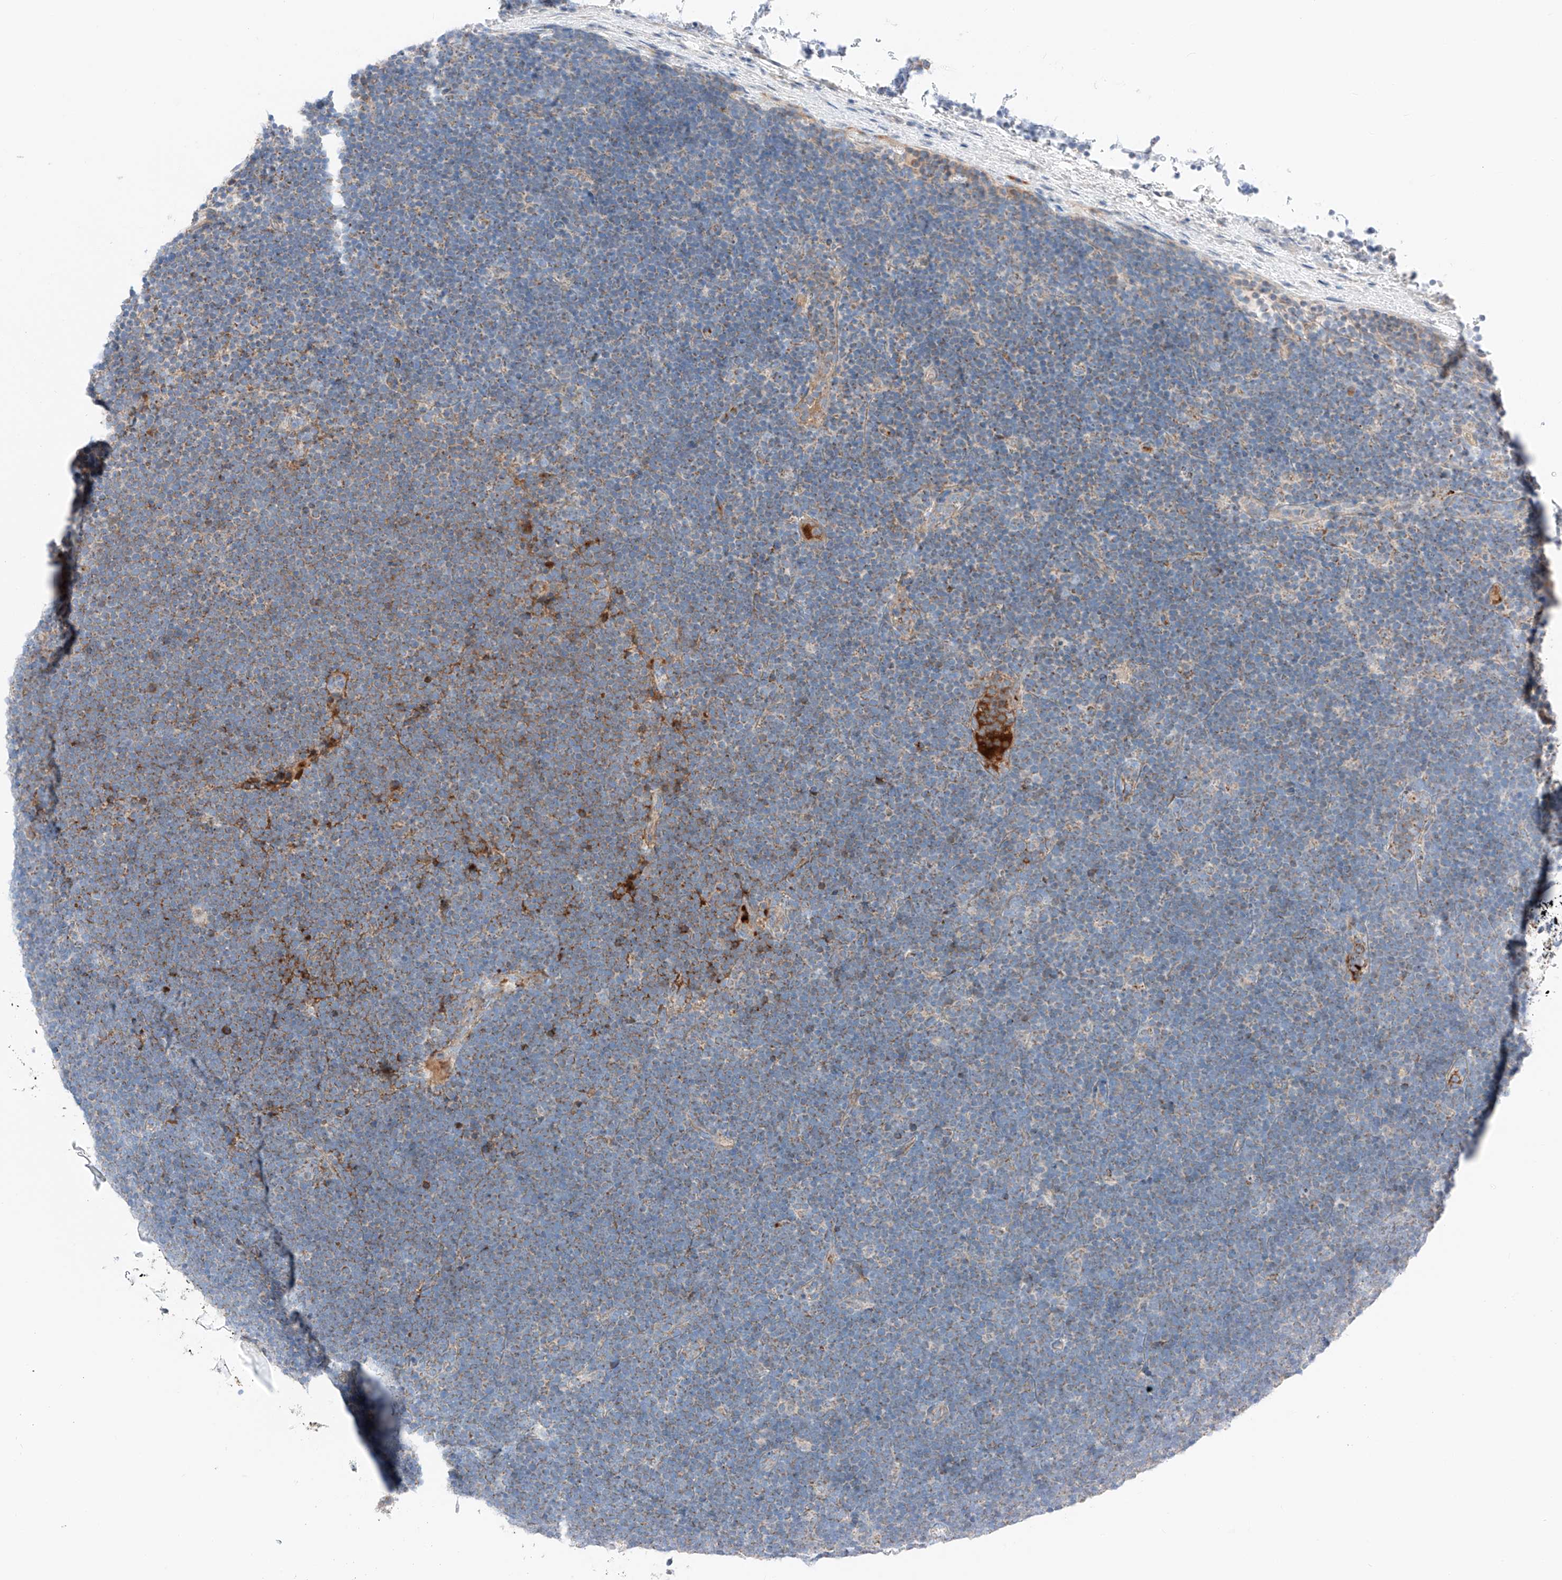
{"staining": {"intensity": "negative", "quantity": "none", "location": "none"}, "tissue": "lymphoma", "cell_type": "Tumor cells", "image_type": "cancer", "snomed": [{"axis": "morphology", "description": "Malignant lymphoma, non-Hodgkin's type, High grade"}, {"axis": "topography", "description": "Lymph node"}], "caption": "Immunohistochemistry (IHC) micrograph of malignant lymphoma, non-Hodgkin's type (high-grade) stained for a protein (brown), which demonstrates no staining in tumor cells.", "gene": "MRAP", "patient": {"sex": "male", "age": 13}}